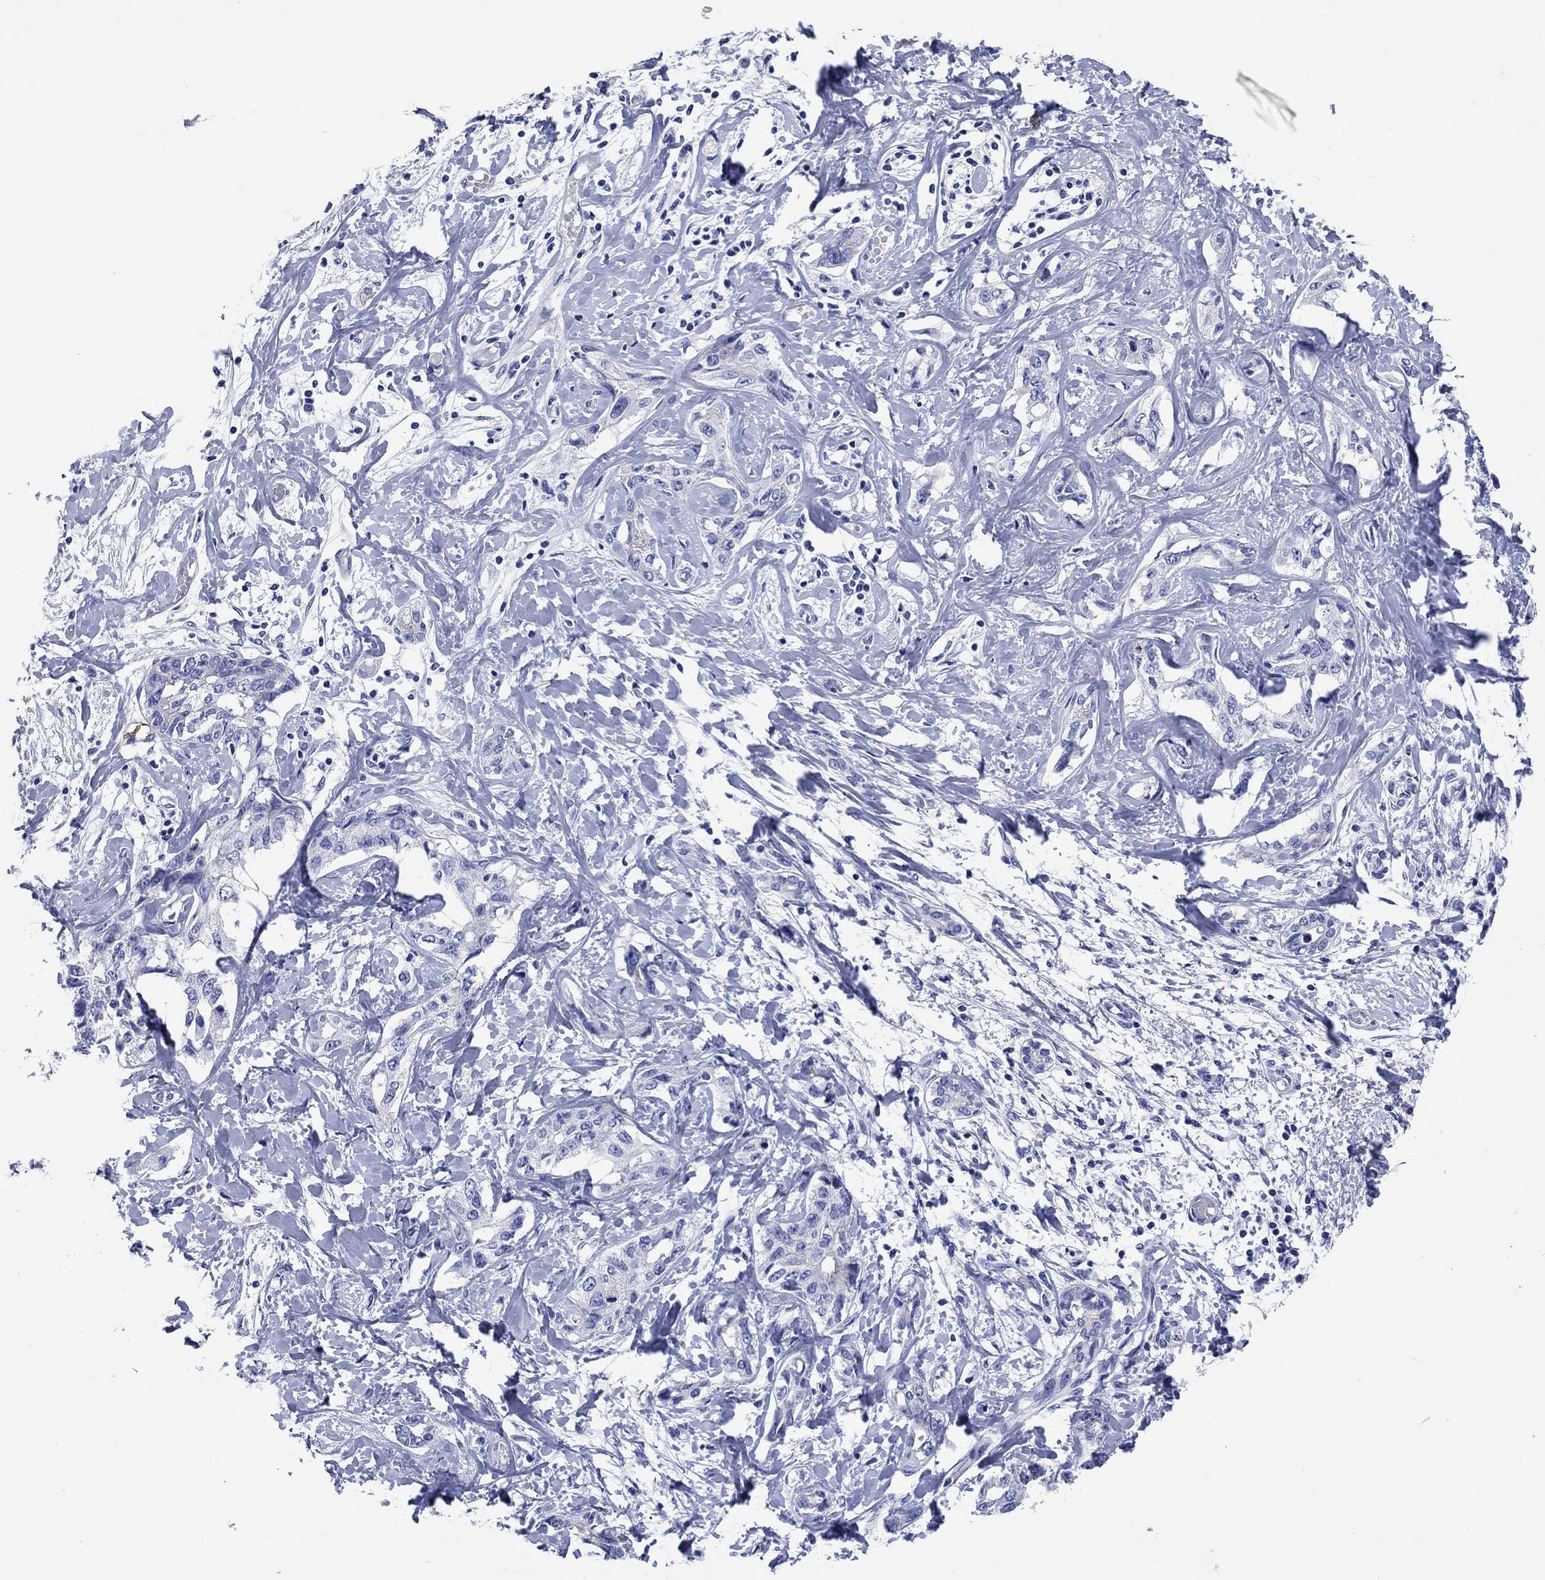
{"staining": {"intensity": "negative", "quantity": "none", "location": "none"}, "tissue": "liver cancer", "cell_type": "Tumor cells", "image_type": "cancer", "snomed": [{"axis": "morphology", "description": "Cholangiocarcinoma"}, {"axis": "topography", "description": "Liver"}], "caption": "DAB (3,3'-diaminobenzidine) immunohistochemical staining of liver cholangiocarcinoma displays no significant staining in tumor cells.", "gene": "SLC1A2", "patient": {"sex": "male", "age": 59}}